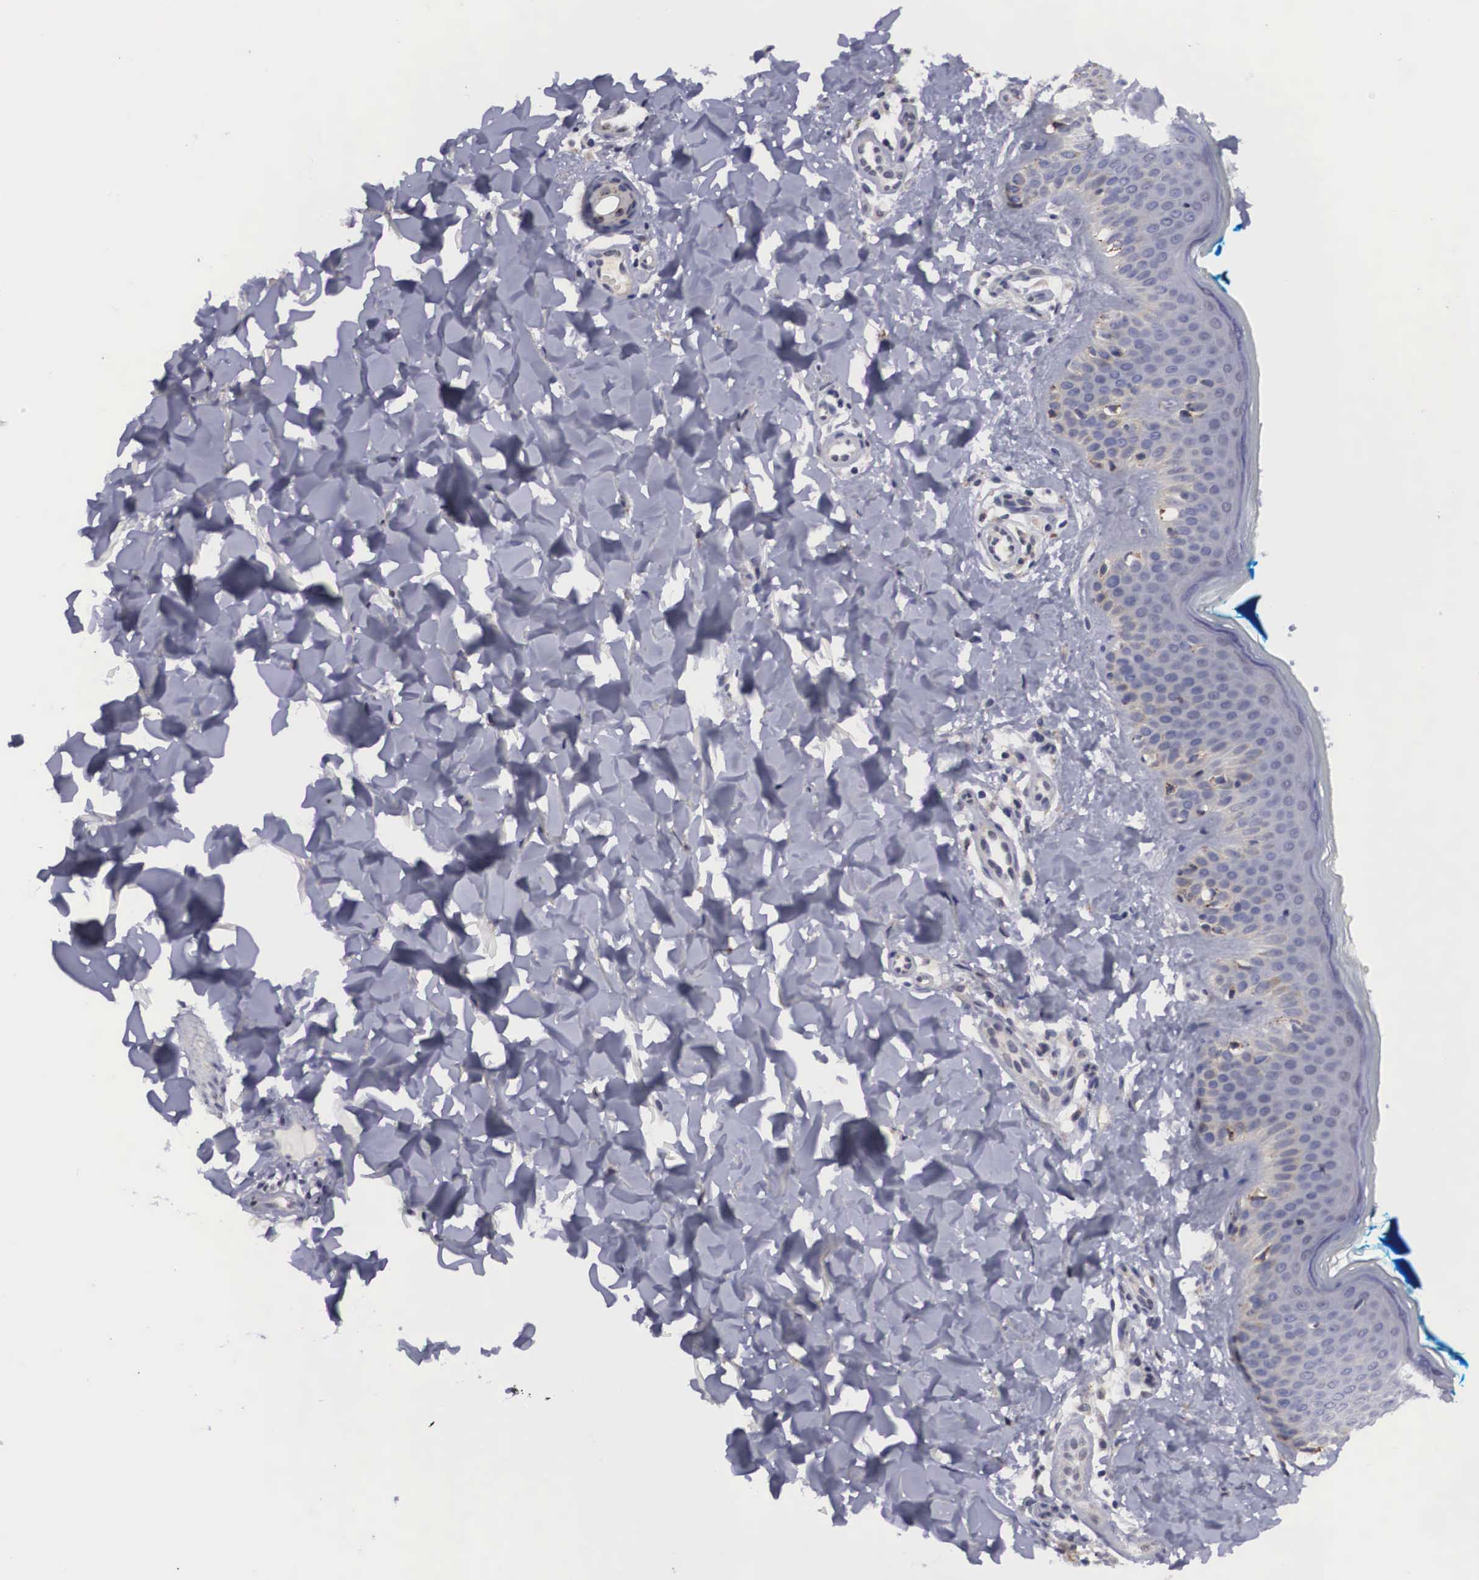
{"staining": {"intensity": "negative", "quantity": "none", "location": "none"}, "tissue": "skin", "cell_type": "Fibroblasts", "image_type": "normal", "snomed": [{"axis": "morphology", "description": "Normal tissue, NOS"}, {"axis": "topography", "description": "Skin"}], "caption": "An image of skin stained for a protein reveals no brown staining in fibroblasts.", "gene": "CRELD2", "patient": {"sex": "female", "age": 17}}